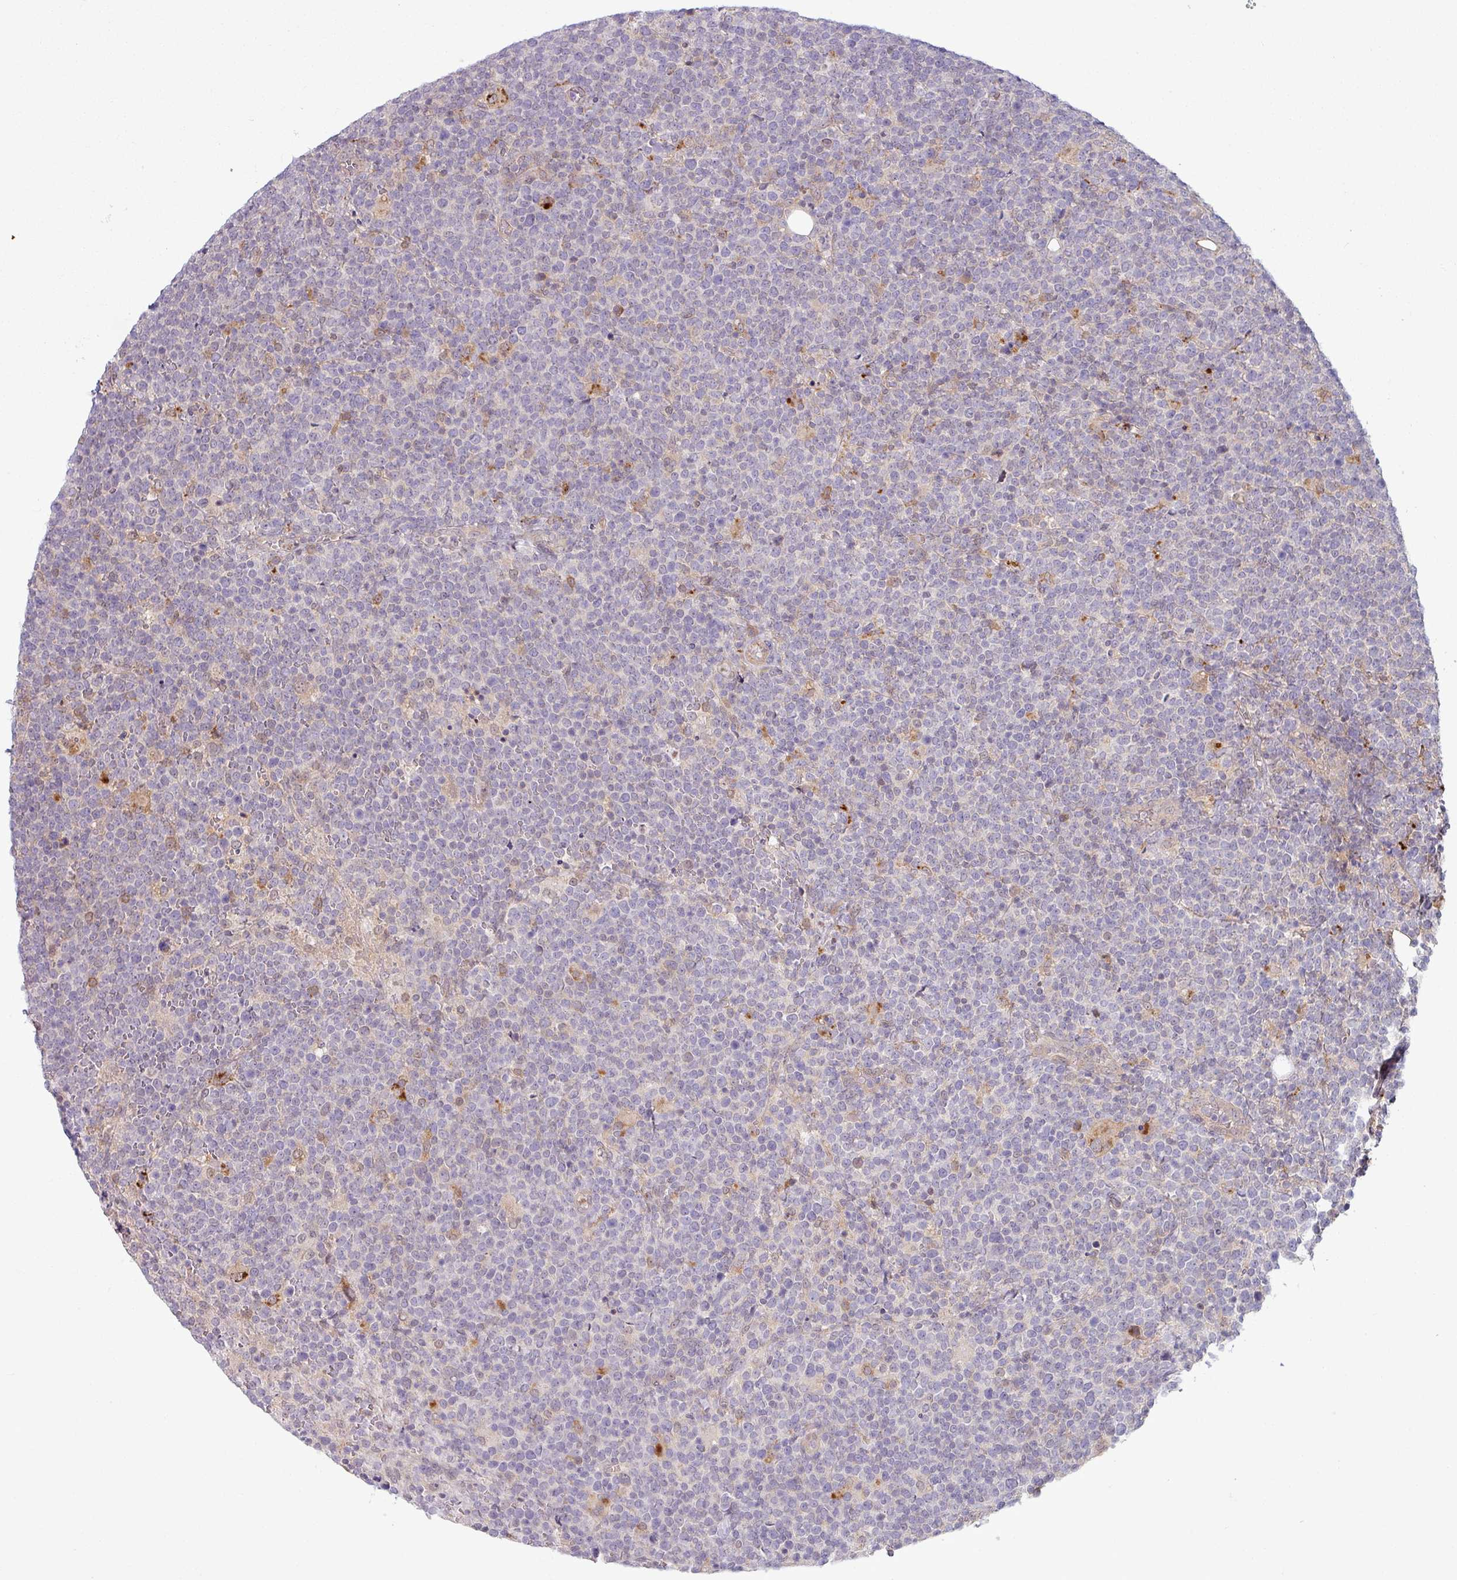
{"staining": {"intensity": "negative", "quantity": "none", "location": "none"}, "tissue": "lymphoma", "cell_type": "Tumor cells", "image_type": "cancer", "snomed": [{"axis": "morphology", "description": "Malignant lymphoma, non-Hodgkin's type, High grade"}, {"axis": "topography", "description": "Lymph node"}], "caption": "Tumor cells are negative for protein expression in human high-grade malignant lymphoma, non-Hodgkin's type.", "gene": "CCDC144A", "patient": {"sex": "male", "age": 61}}